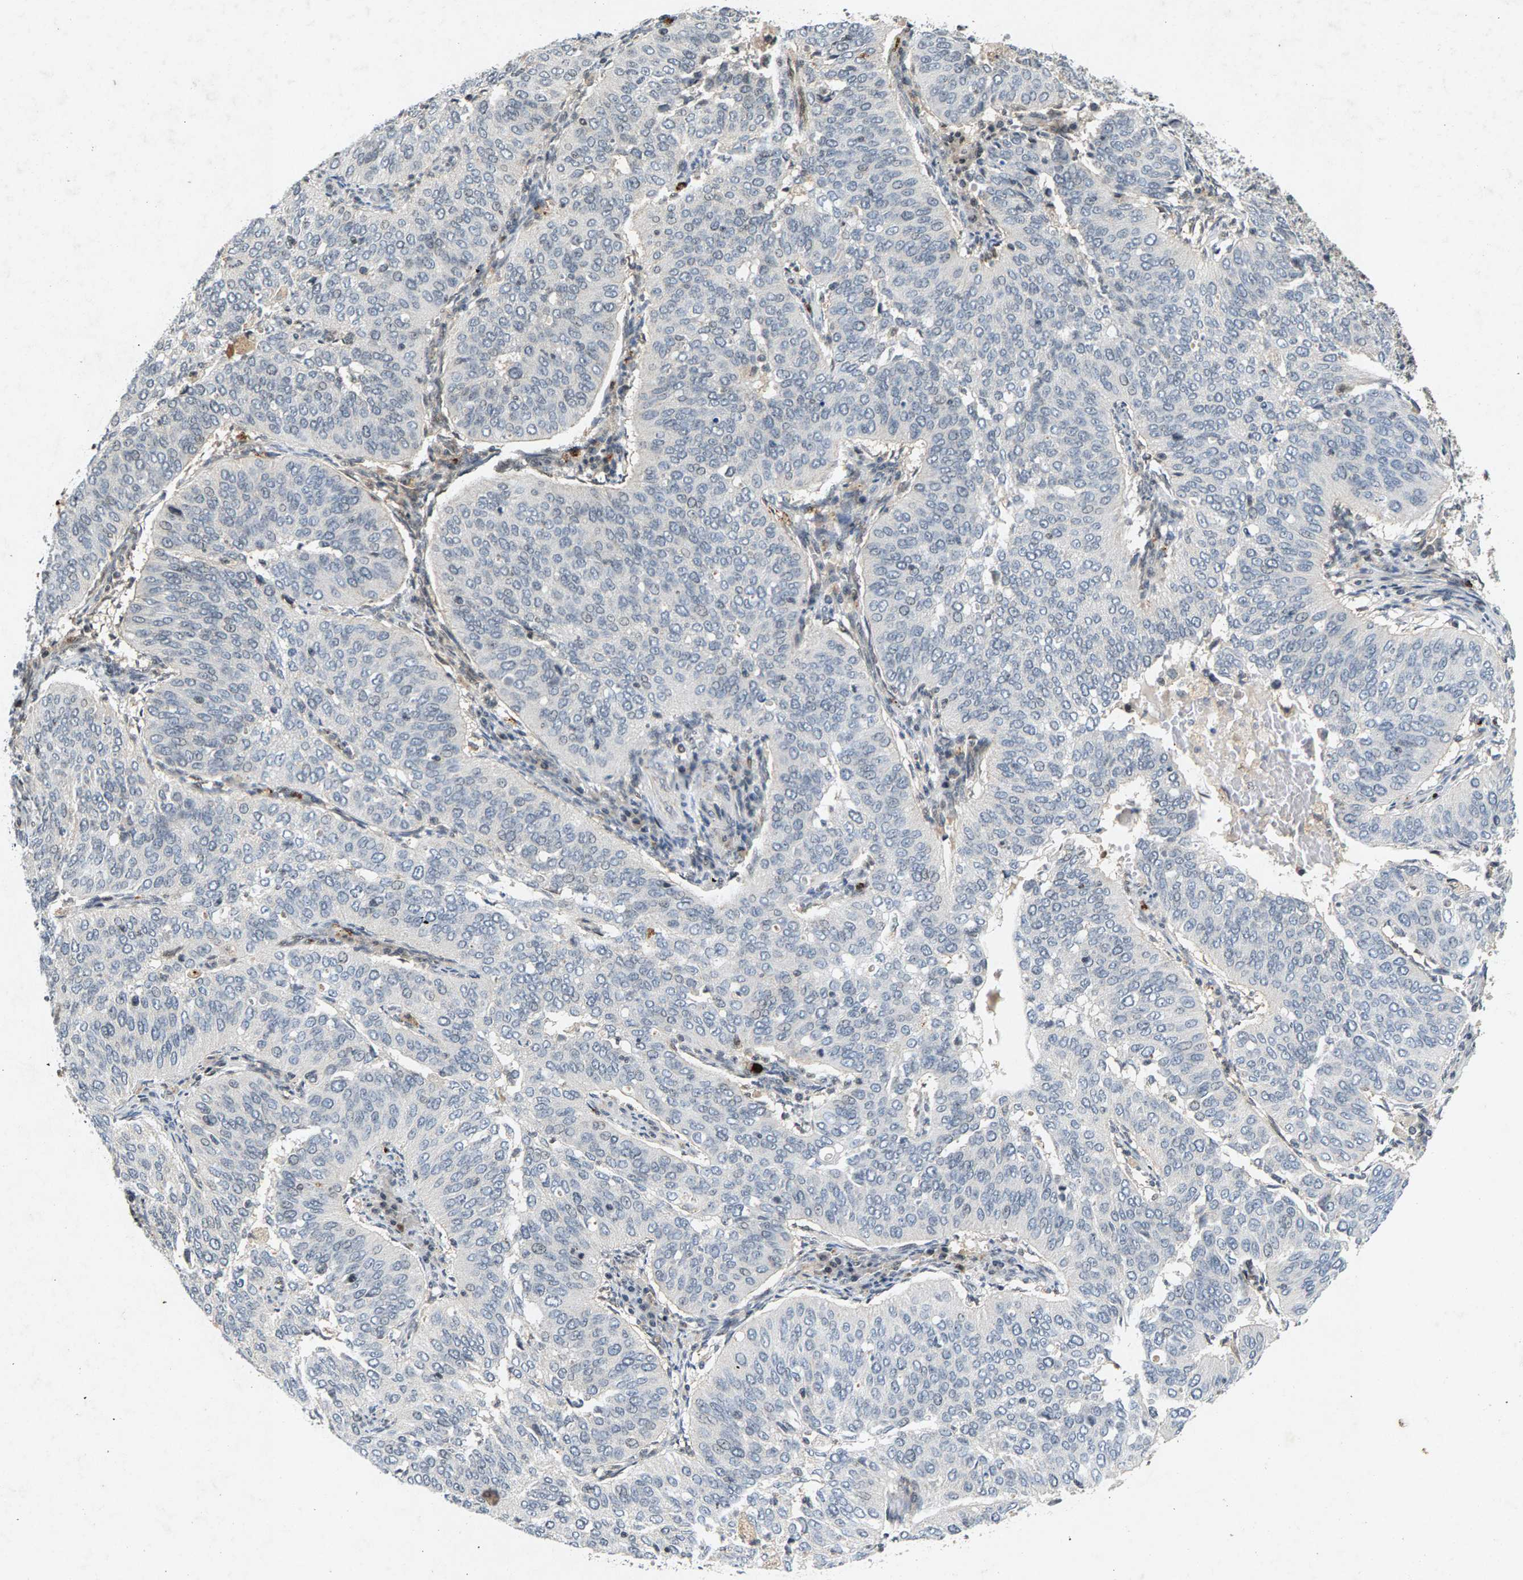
{"staining": {"intensity": "negative", "quantity": "none", "location": "none"}, "tissue": "cervical cancer", "cell_type": "Tumor cells", "image_type": "cancer", "snomed": [{"axis": "morphology", "description": "Normal tissue, NOS"}, {"axis": "morphology", "description": "Squamous cell carcinoma, NOS"}, {"axis": "topography", "description": "Cervix"}], "caption": "Protein analysis of squamous cell carcinoma (cervical) displays no significant expression in tumor cells.", "gene": "ZPR1", "patient": {"sex": "female", "age": 39}}